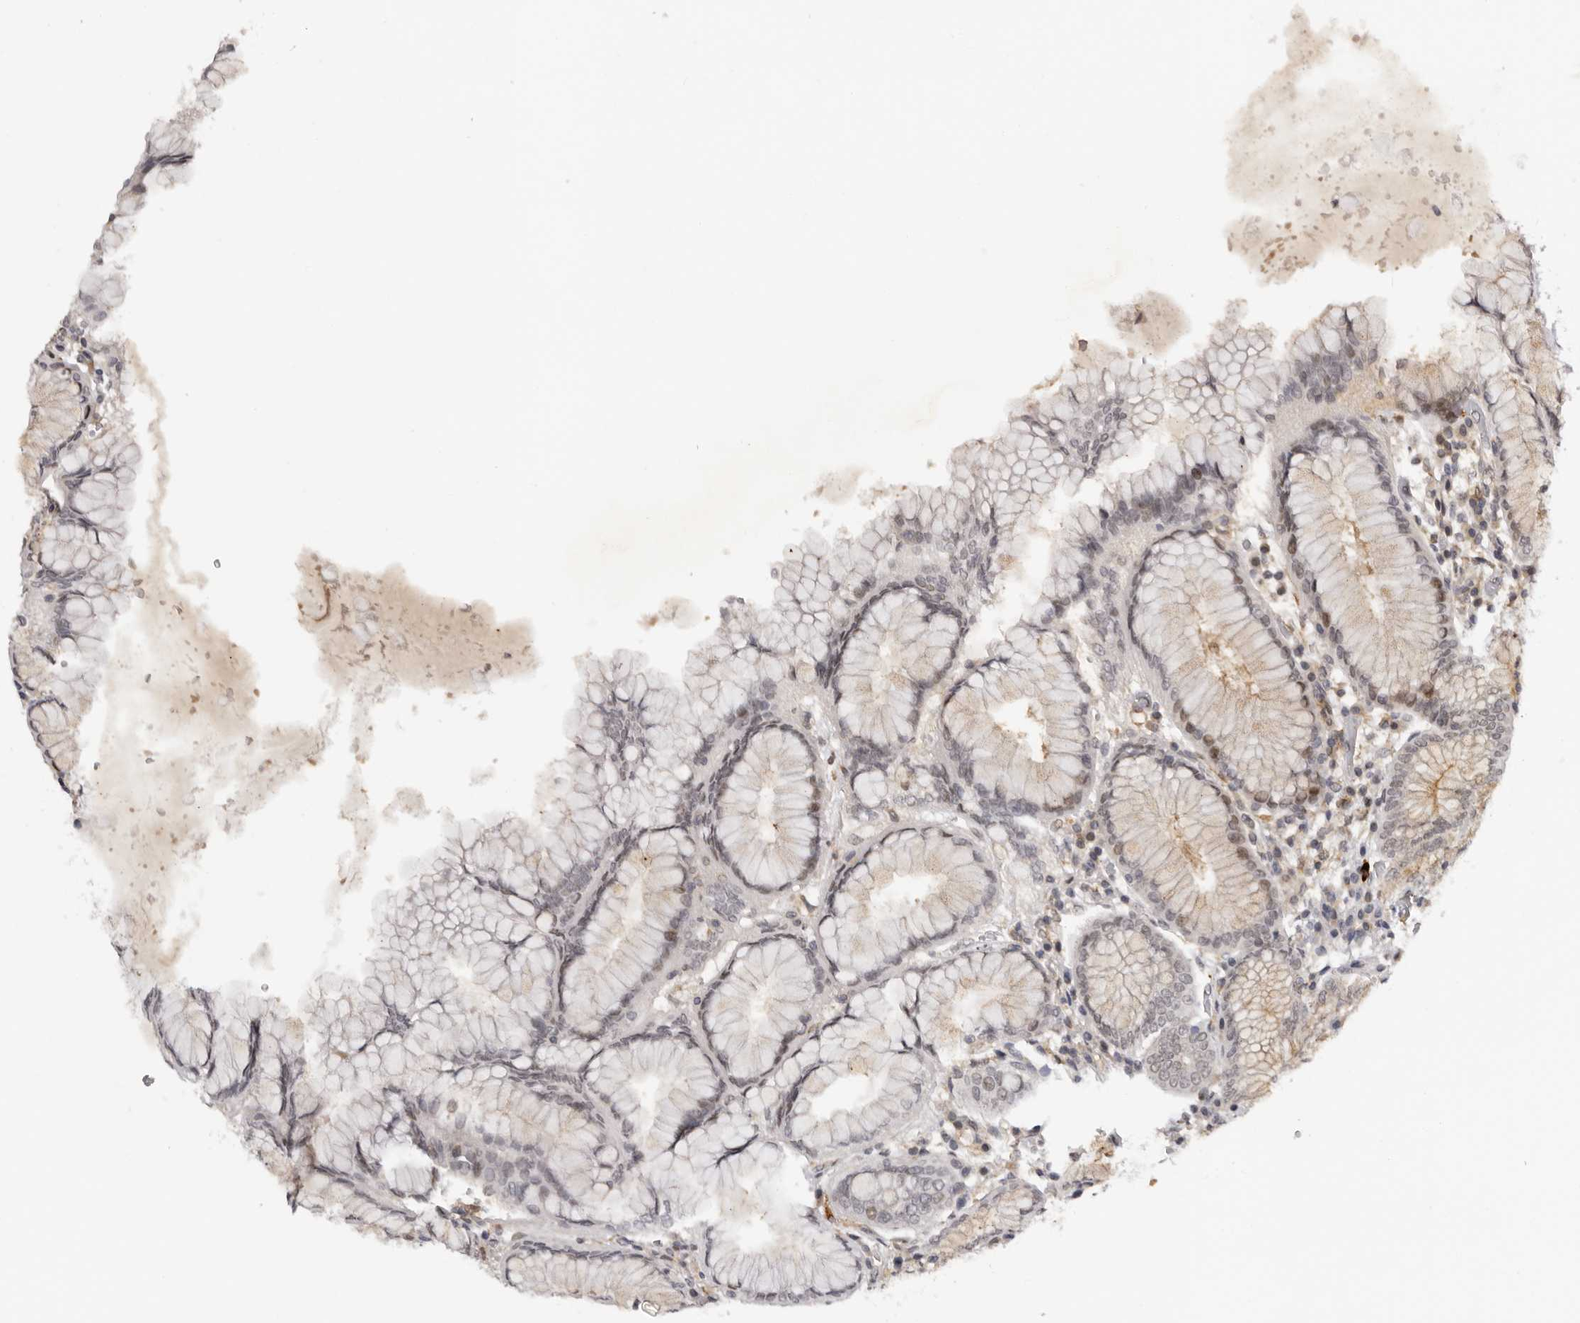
{"staining": {"intensity": "negative", "quantity": "none", "location": "none"}, "tissue": "stomach", "cell_type": "Glandular cells", "image_type": "normal", "snomed": [{"axis": "morphology", "description": "Normal tissue, NOS"}, {"axis": "topography", "description": "Stomach"}, {"axis": "topography", "description": "Stomach, lower"}], "caption": "Stomach stained for a protein using immunohistochemistry (IHC) reveals no expression glandular cells.", "gene": "KIF2B", "patient": {"sex": "female", "age": 56}}